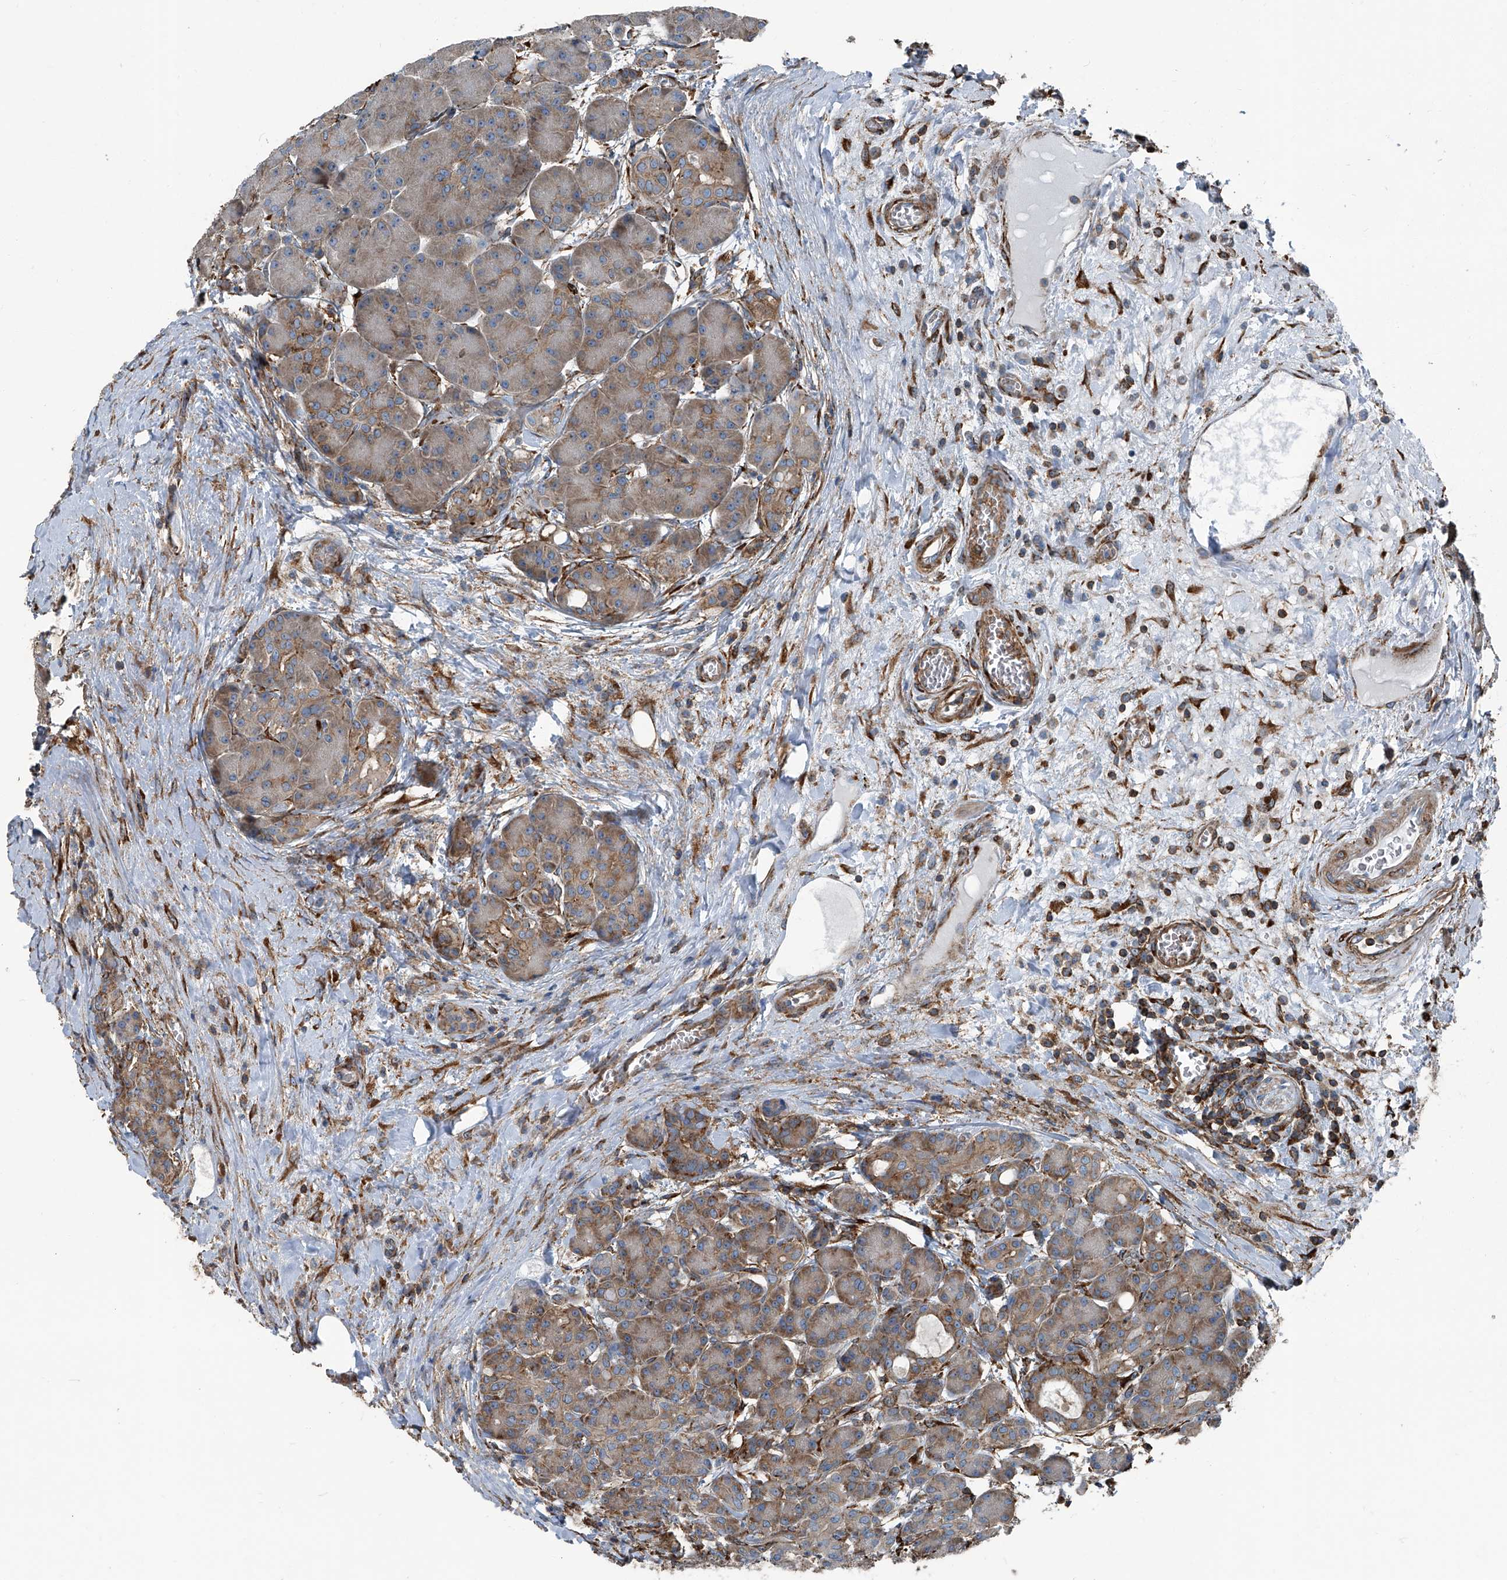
{"staining": {"intensity": "moderate", "quantity": "25%-75%", "location": "cytoplasmic/membranous"}, "tissue": "pancreas", "cell_type": "Exocrine glandular cells", "image_type": "normal", "snomed": [{"axis": "morphology", "description": "Normal tissue, NOS"}, {"axis": "topography", "description": "Pancreas"}], "caption": "The photomicrograph demonstrates a brown stain indicating the presence of a protein in the cytoplasmic/membranous of exocrine glandular cells in pancreas. (brown staining indicates protein expression, while blue staining denotes nuclei).", "gene": "SEPTIN7", "patient": {"sex": "male", "age": 63}}